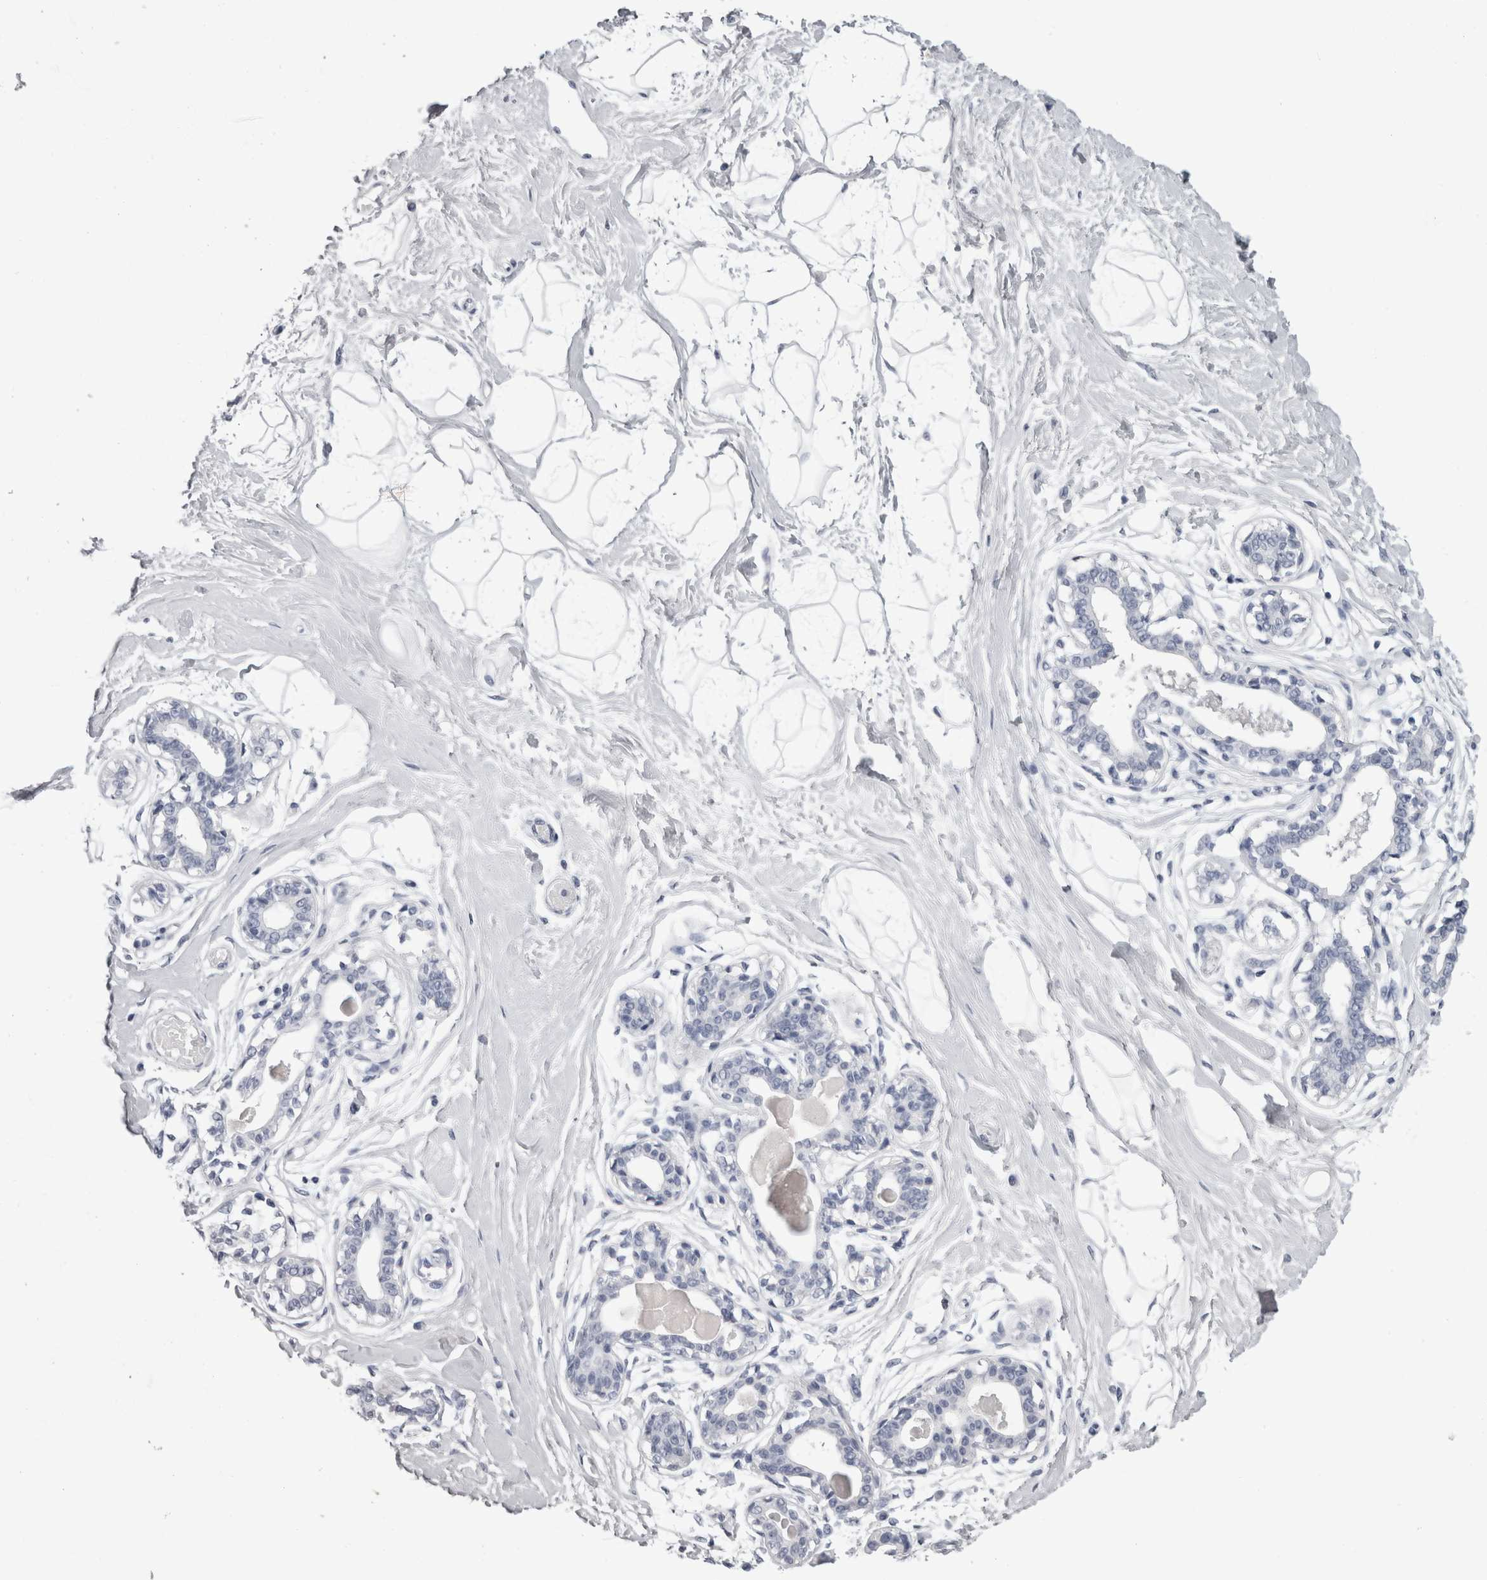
{"staining": {"intensity": "negative", "quantity": "none", "location": "none"}, "tissue": "breast", "cell_type": "Adipocytes", "image_type": "normal", "snomed": [{"axis": "morphology", "description": "Normal tissue, NOS"}, {"axis": "topography", "description": "Breast"}], "caption": "High power microscopy histopathology image of an IHC histopathology image of normal breast, revealing no significant expression in adipocytes. (Immunohistochemistry (ihc), brightfield microscopy, high magnification).", "gene": "AFMID", "patient": {"sex": "female", "age": 45}}